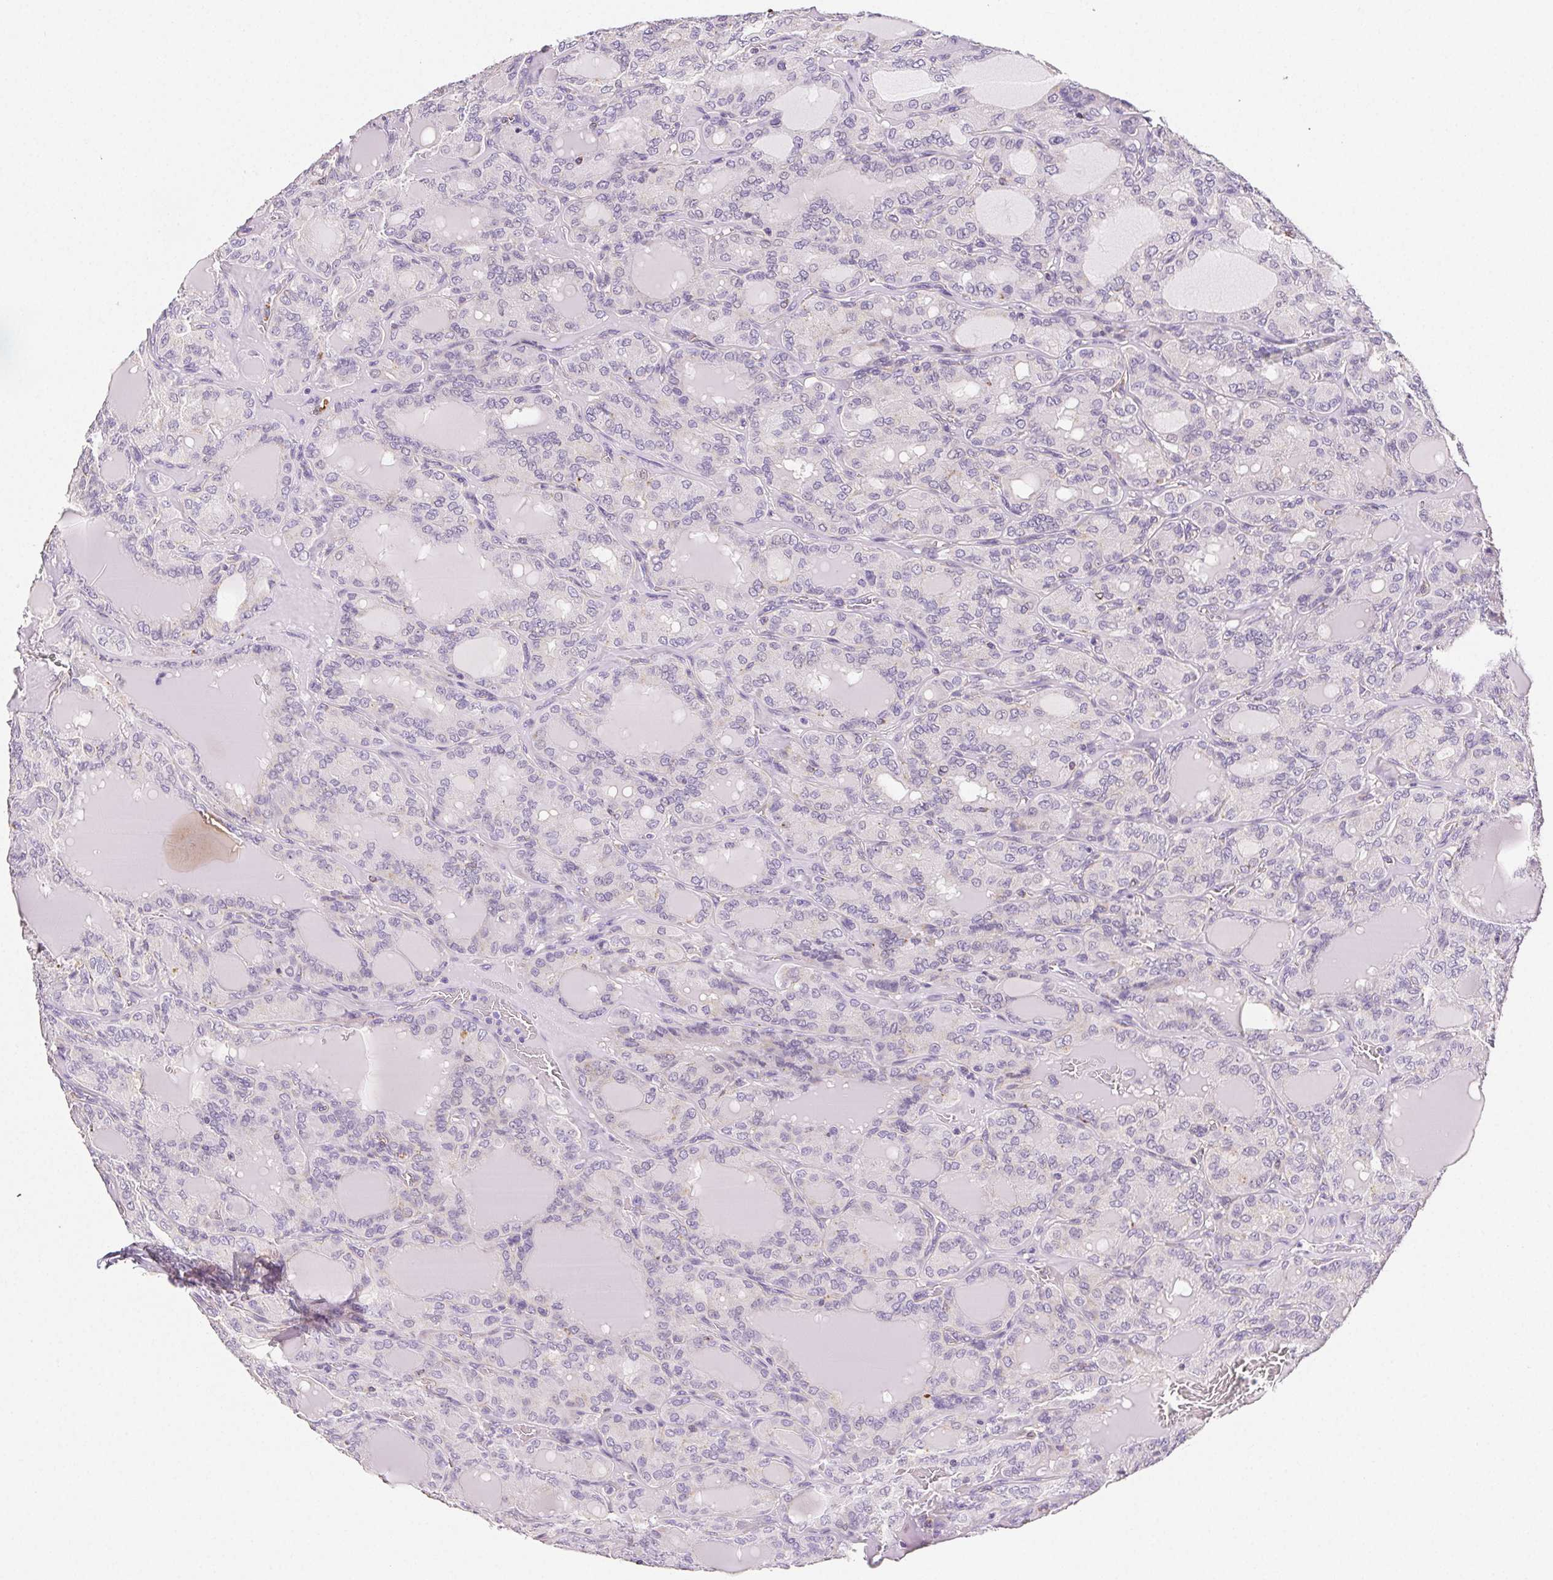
{"staining": {"intensity": "negative", "quantity": "none", "location": "none"}, "tissue": "thyroid cancer", "cell_type": "Tumor cells", "image_type": "cancer", "snomed": [{"axis": "morphology", "description": "Papillary adenocarcinoma, NOS"}, {"axis": "topography", "description": "Thyroid gland"}], "caption": "Tumor cells show no significant positivity in thyroid papillary adenocarcinoma.", "gene": "LIPA", "patient": {"sex": "male", "age": 87}}